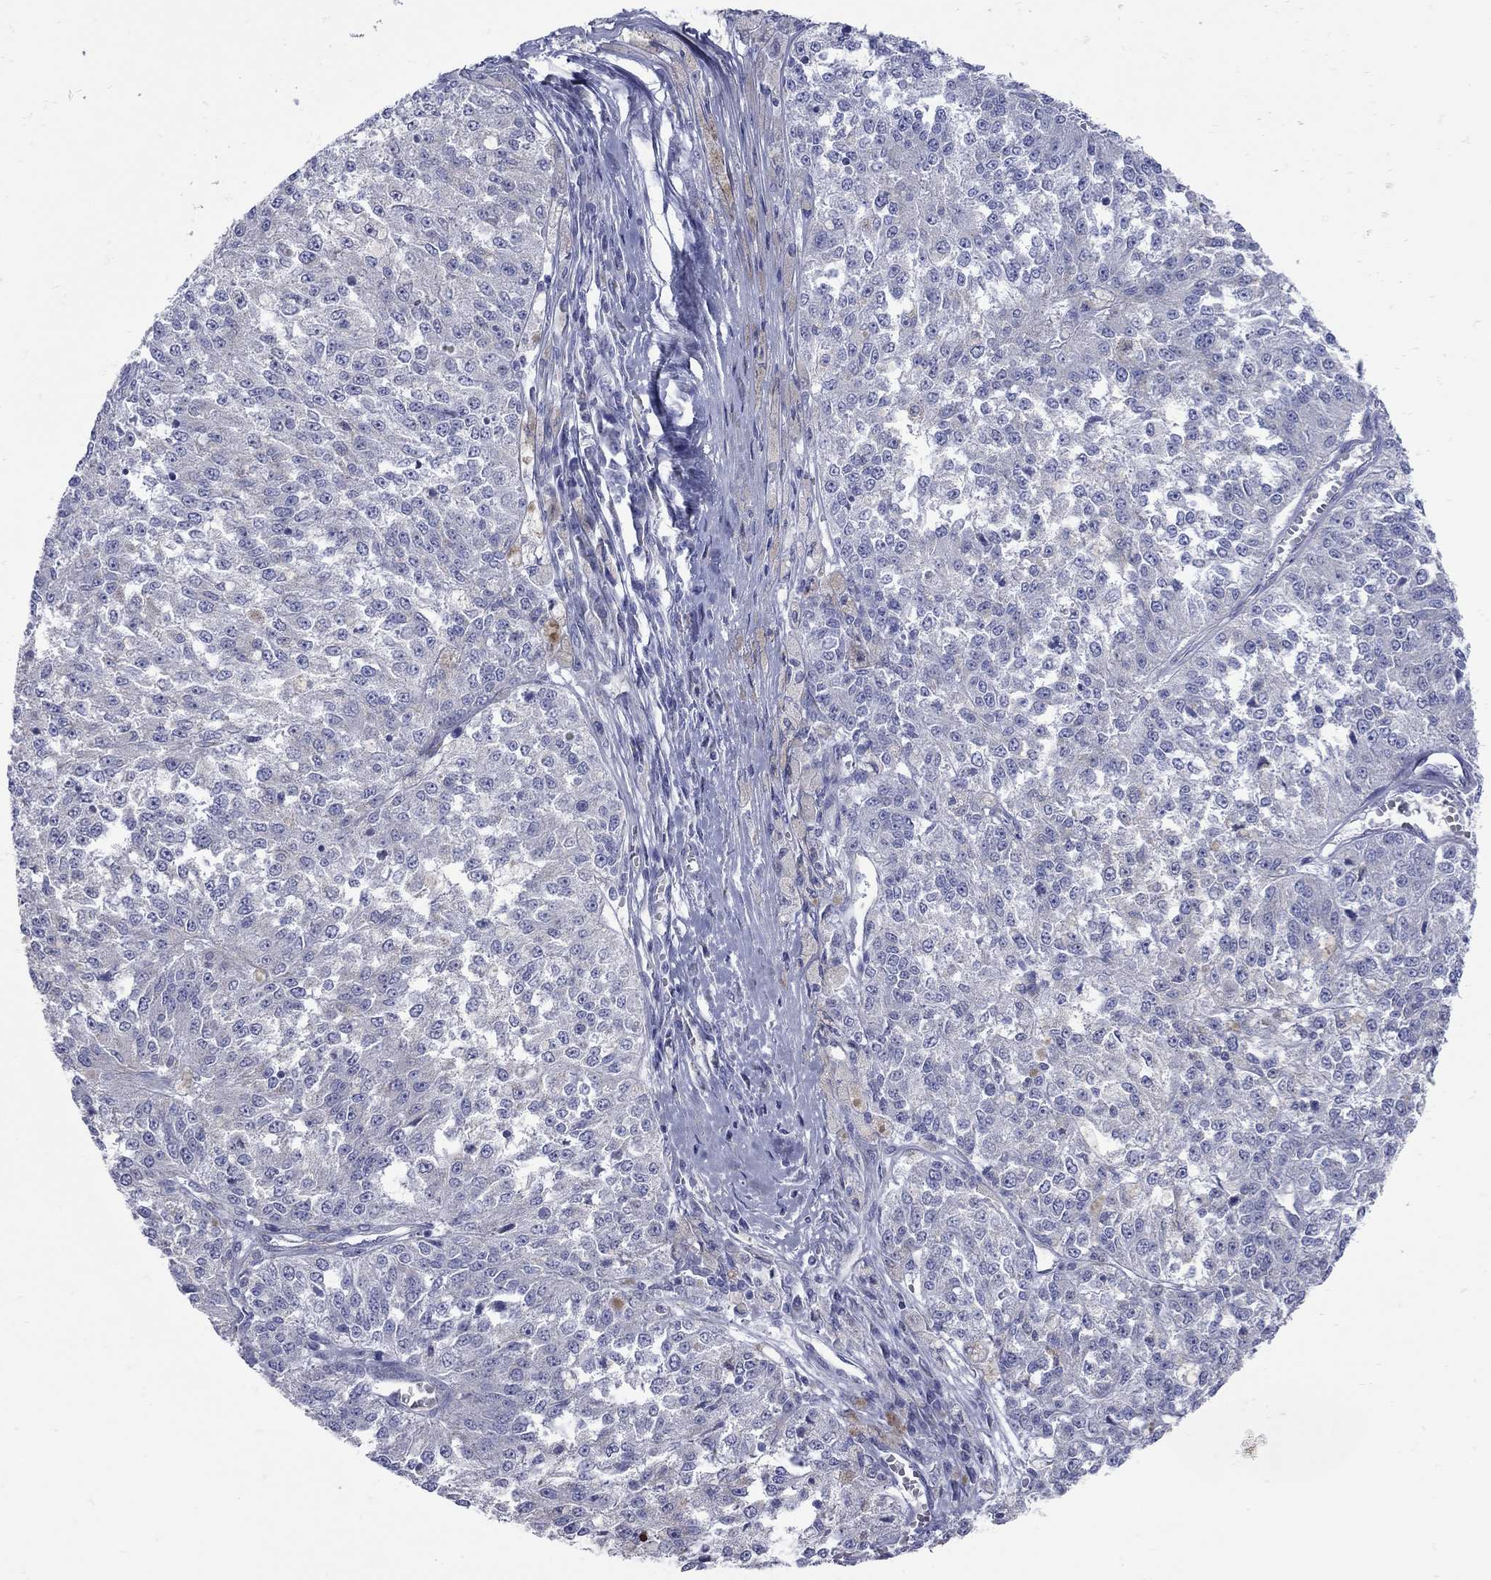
{"staining": {"intensity": "negative", "quantity": "none", "location": "none"}, "tissue": "melanoma", "cell_type": "Tumor cells", "image_type": "cancer", "snomed": [{"axis": "morphology", "description": "Malignant melanoma, Metastatic site"}, {"axis": "topography", "description": "Lymph node"}], "caption": "This is a image of immunohistochemistry (IHC) staining of malignant melanoma (metastatic site), which shows no expression in tumor cells. (DAB immunohistochemistry, high magnification).", "gene": "PDZD3", "patient": {"sex": "female", "age": 64}}